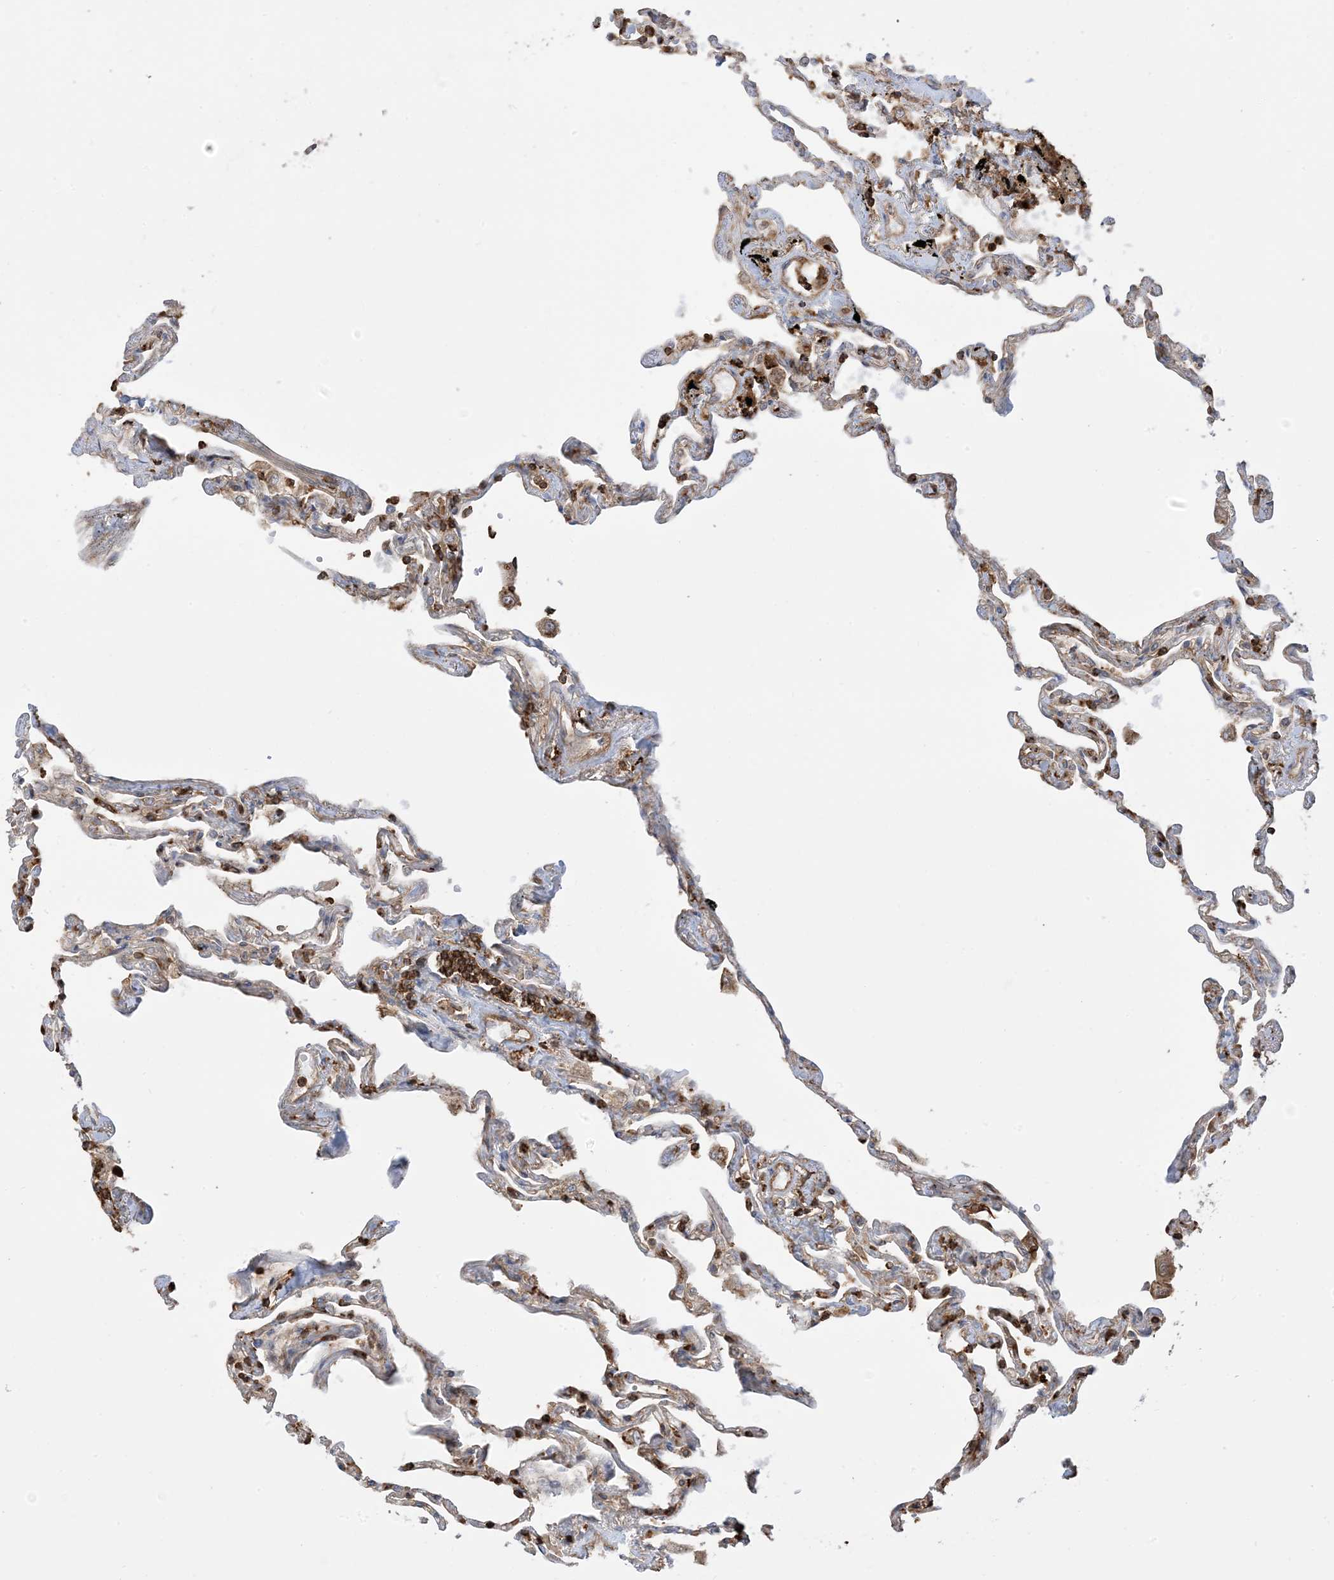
{"staining": {"intensity": "moderate", "quantity": "25%-75%", "location": "cytoplasmic/membranous"}, "tissue": "lung", "cell_type": "Alveolar cells", "image_type": "normal", "snomed": [{"axis": "morphology", "description": "Normal tissue, NOS"}, {"axis": "topography", "description": "Lung"}], "caption": "Protein expression analysis of normal human lung reveals moderate cytoplasmic/membranous positivity in approximately 25%-75% of alveolar cells.", "gene": "CAPZB", "patient": {"sex": "female", "age": 67}}